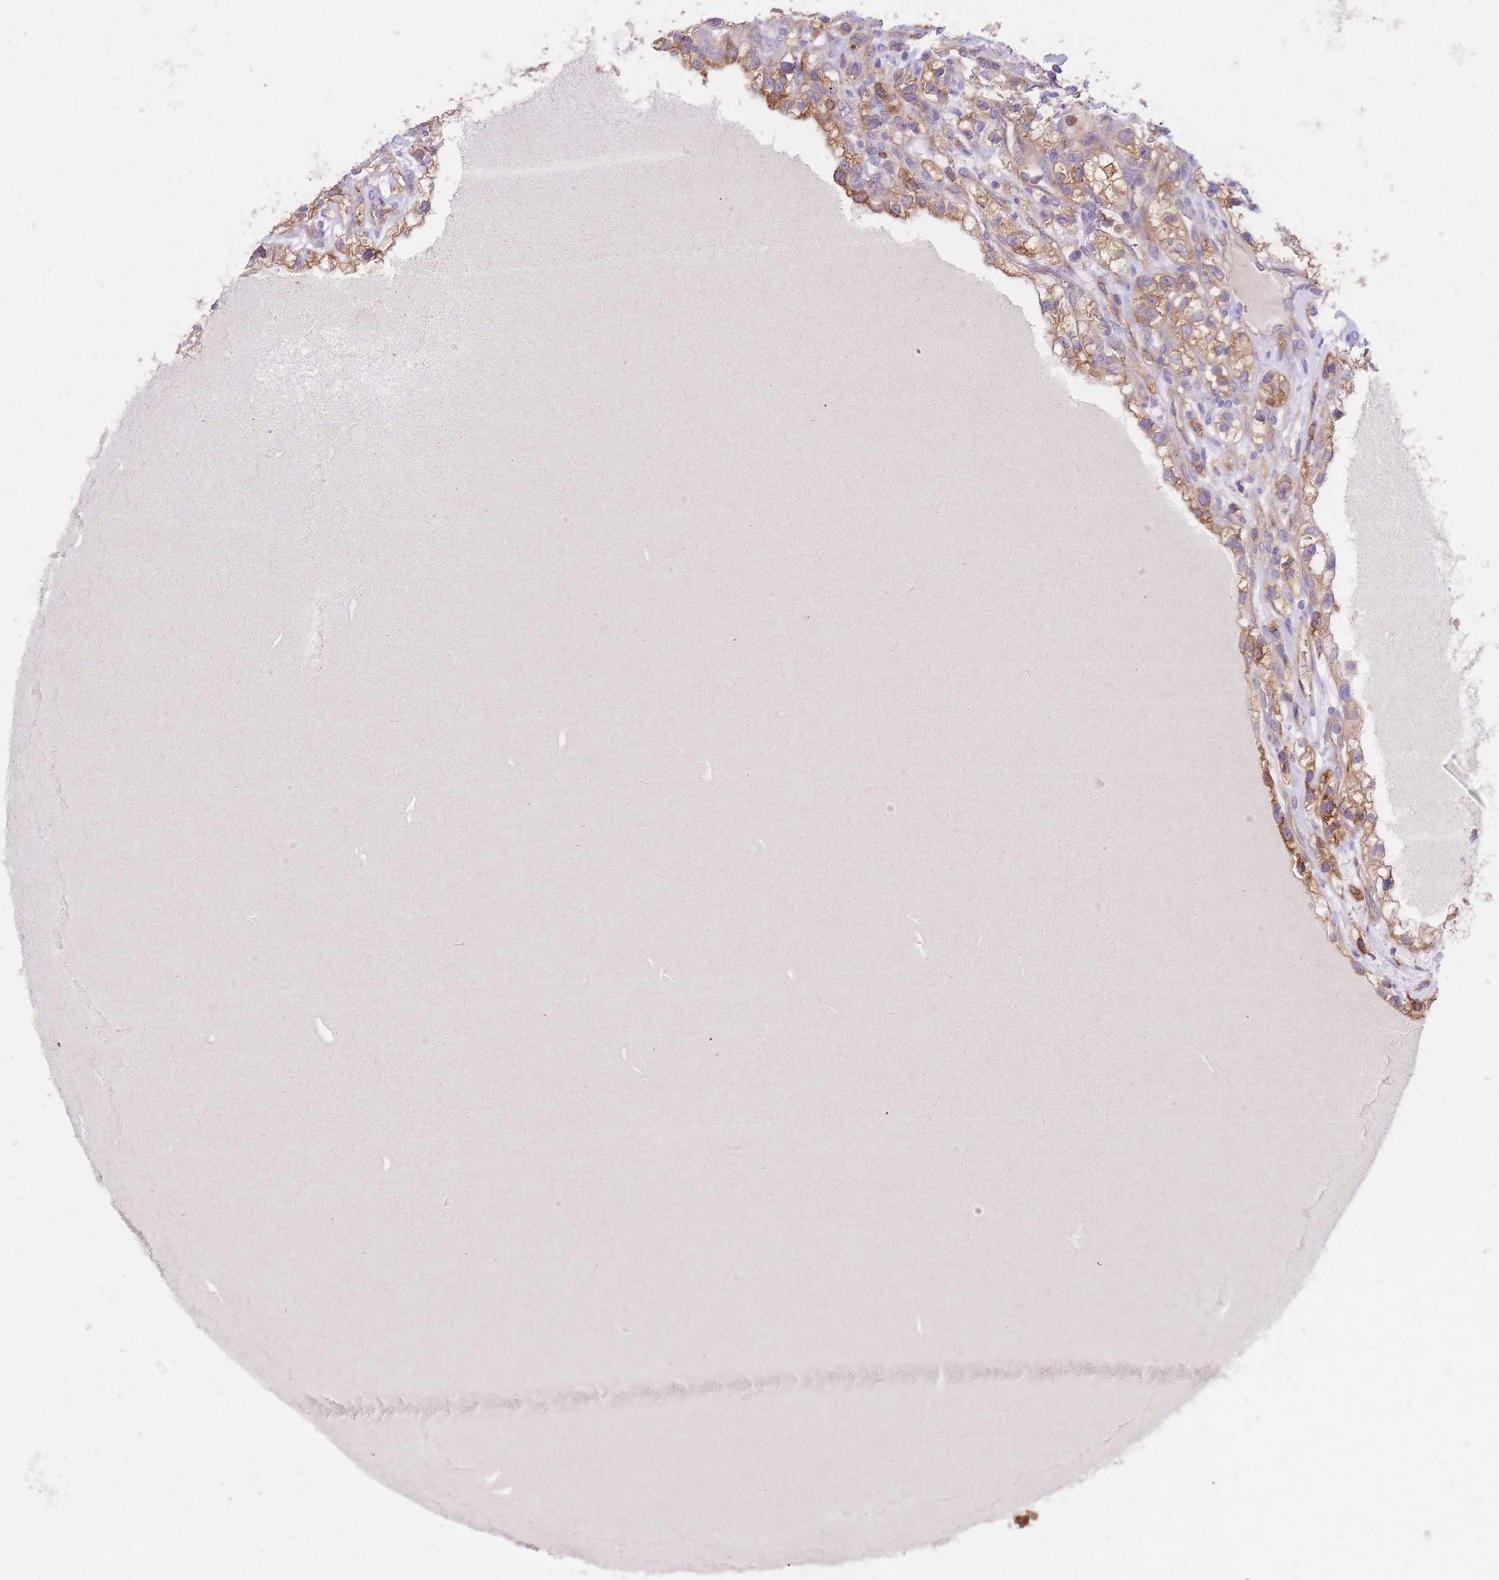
{"staining": {"intensity": "moderate", "quantity": ">75%", "location": "cytoplasmic/membranous"}, "tissue": "renal cancer", "cell_type": "Tumor cells", "image_type": "cancer", "snomed": [{"axis": "morphology", "description": "Adenocarcinoma, NOS"}, {"axis": "topography", "description": "Kidney"}], "caption": "High-power microscopy captured an immunohistochemistry (IHC) photomicrograph of renal adenocarcinoma, revealing moderate cytoplasmic/membranous positivity in about >75% of tumor cells. (Stains: DAB (3,3'-diaminobenzidine) in brown, nuclei in blue, Microscopy: brightfield microscopy at high magnification).", "gene": "INSYN2B", "patient": {"sex": "female", "age": 57}}